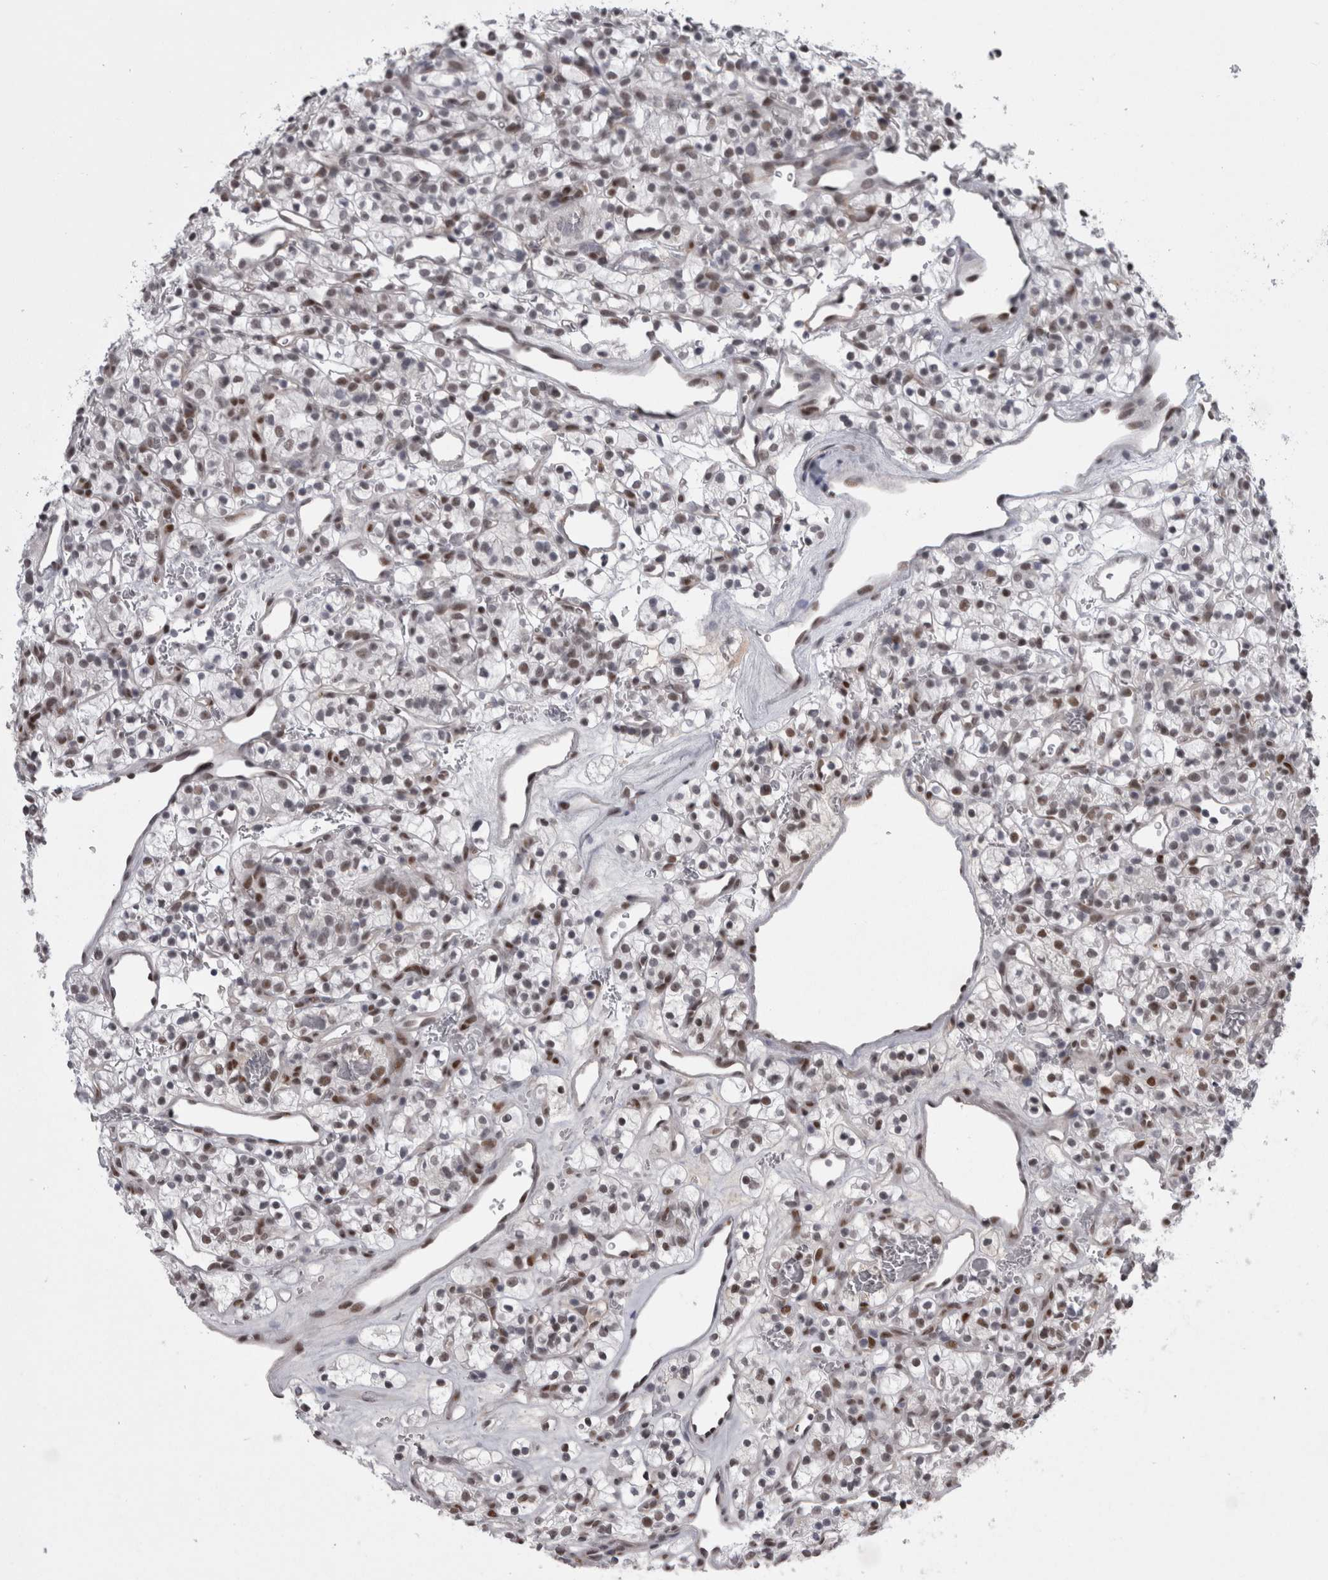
{"staining": {"intensity": "moderate", "quantity": ">75%", "location": "nuclear"}, "tissue": "renal cancer", "cell_type": "Tumor cells", "image_type": "cancer", "snomed": [{"axis": "morphology", "description": "Adenocarcinoma, NOS"}, {"axis": "topography", "description": "Kidney"}], "caption": "A micrograph showing moderate nuclear positivity in approximately >75% of tumor cells in renal adenocarcinoma, as visualized by brown immunohistochemical staining.", "gene": "C1orf54", "patient": {"sex": "female", "age": 57}}